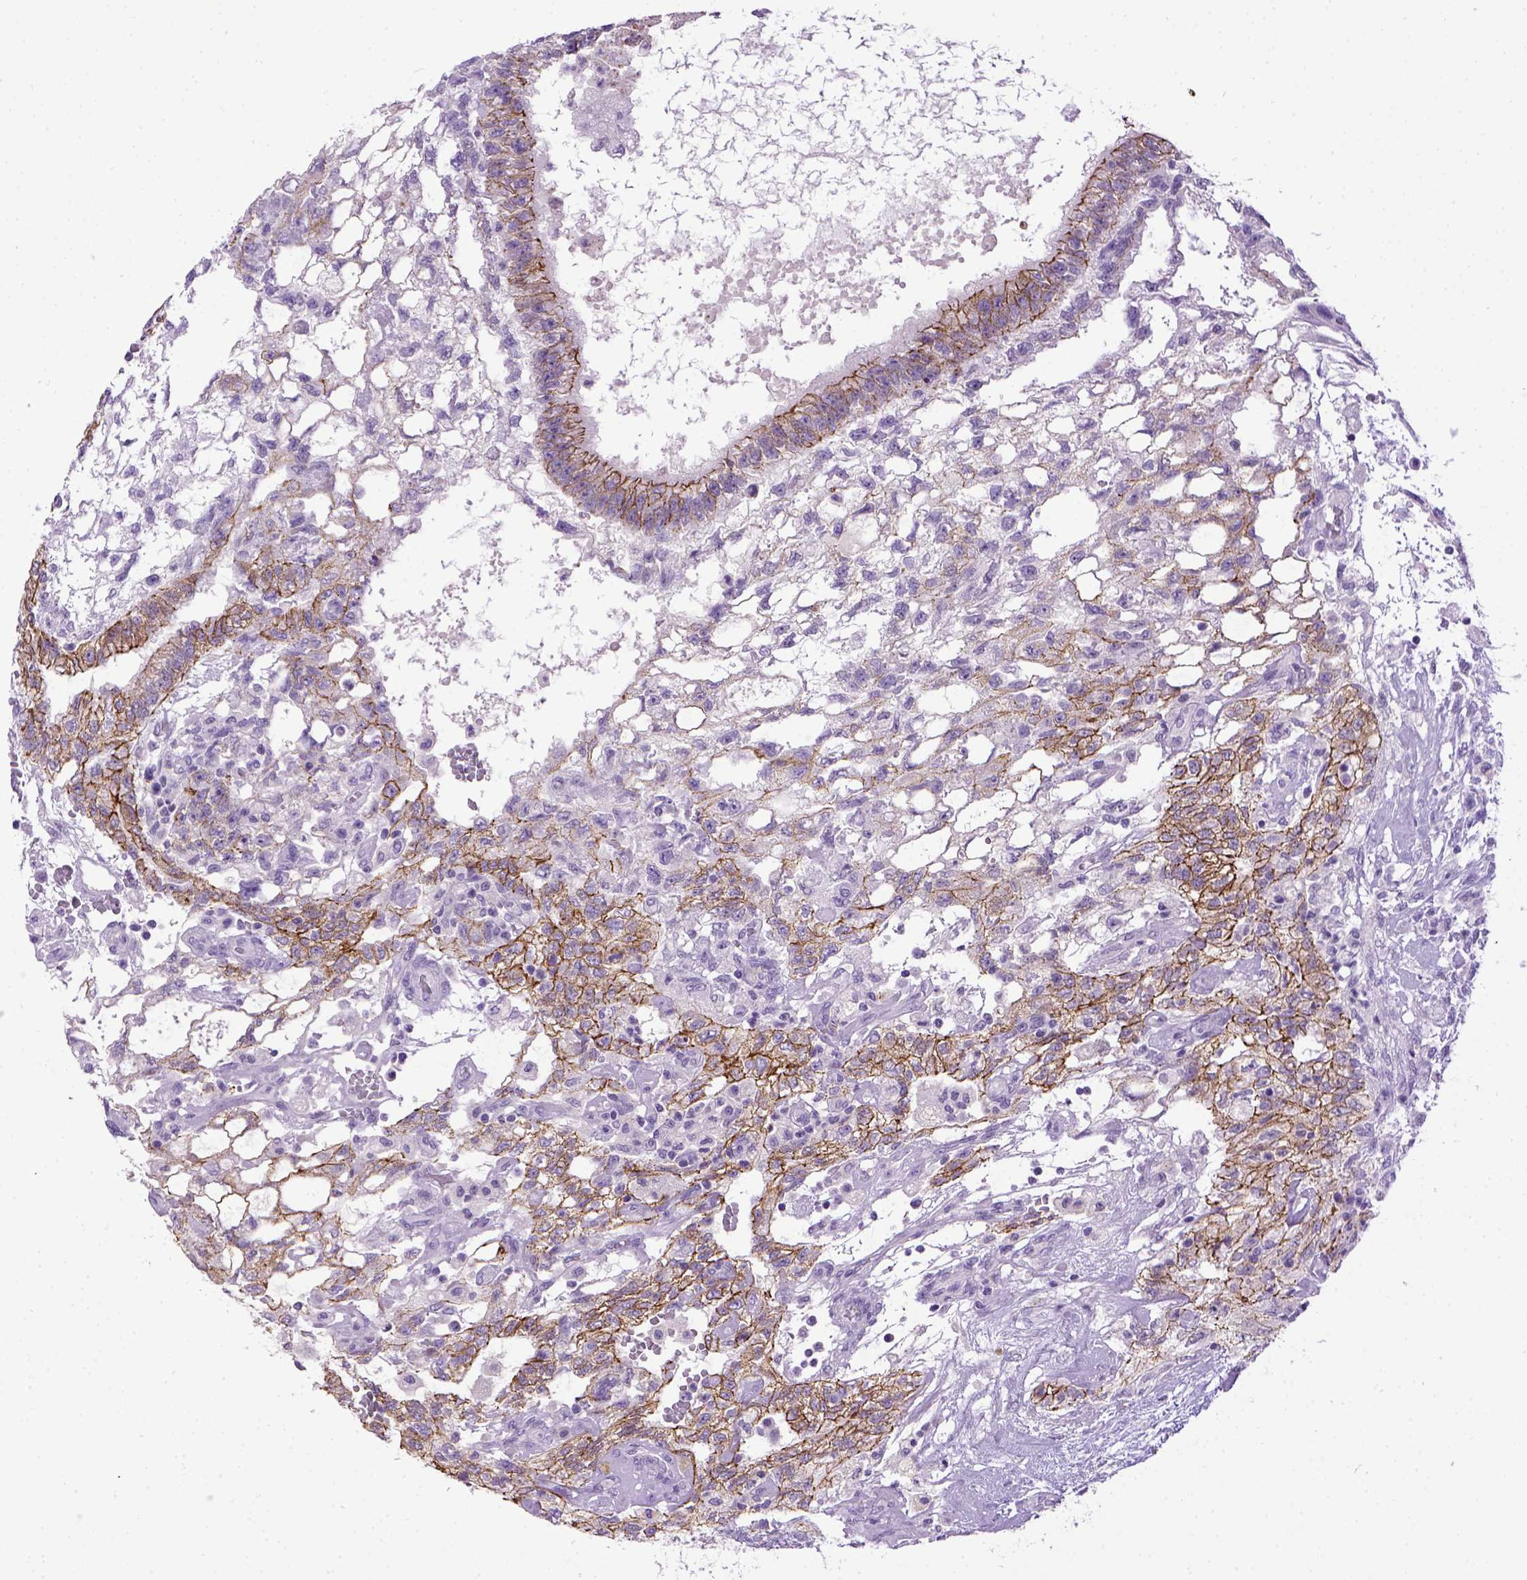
{"staining": {"intensity": "strong", "quantity": ">75%", "location": "cytoplasmic/membranous"}, "tissue": "testis cancer", "cell_type": "Tumor cells", "image_type": "cancer", "snomed": [{"axis": "morphology", "description": "Carcinoma, Embryonal, NOS"}, {"axis": "topography", "description": "Testis"}], "caption": "Immunohistochemical staining of testis cancer demonstrates strong cytoplasmic/membranous protein positivity in approximately >75% of tumor cells.", "gene": "CDH1", "patient": {"sex": "male", "age": 32}}